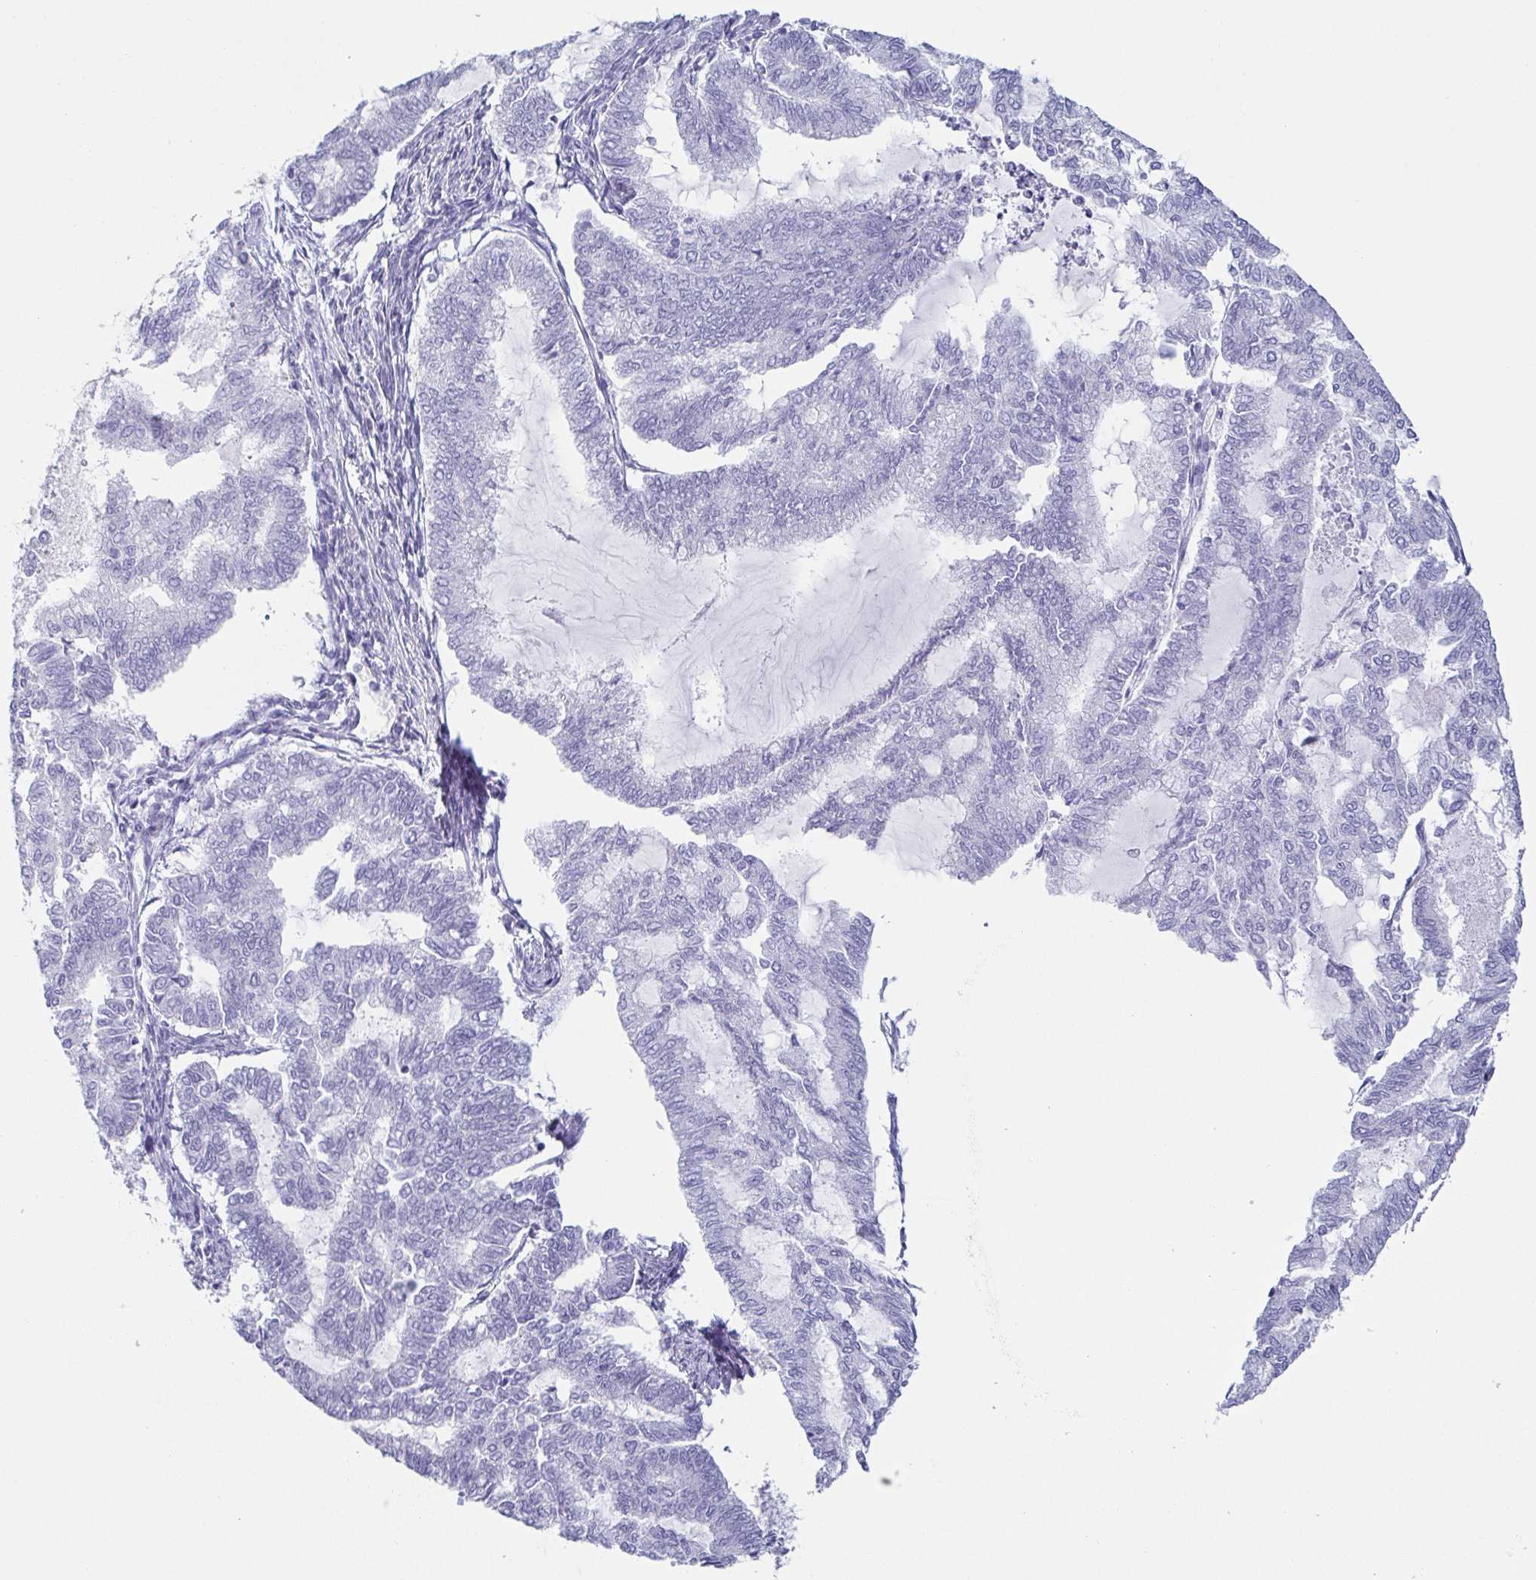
{"staining": {"intensity": "negative", "quantity": "none", "location": "none"}, "tissue": "endometrial cancer", "cell_type": "Tumor cells", "image_type": "cancer", "snomed": [{"axis": "morphology", "description": "Adenocarcinoma, NOS"}, {"axis": "topography", "description": "Endometrium"}], "caption": "High power microscopy micrograph of an immunohistochemistry image of endometrial cancer, revealing no significant expression in tumor cells. (DAB immunohistochemistry (IHC) visualized using brightfield microscopy, high magnification).", "gene": "PRR4", "patient": {"sex": "female", "age": 79}}